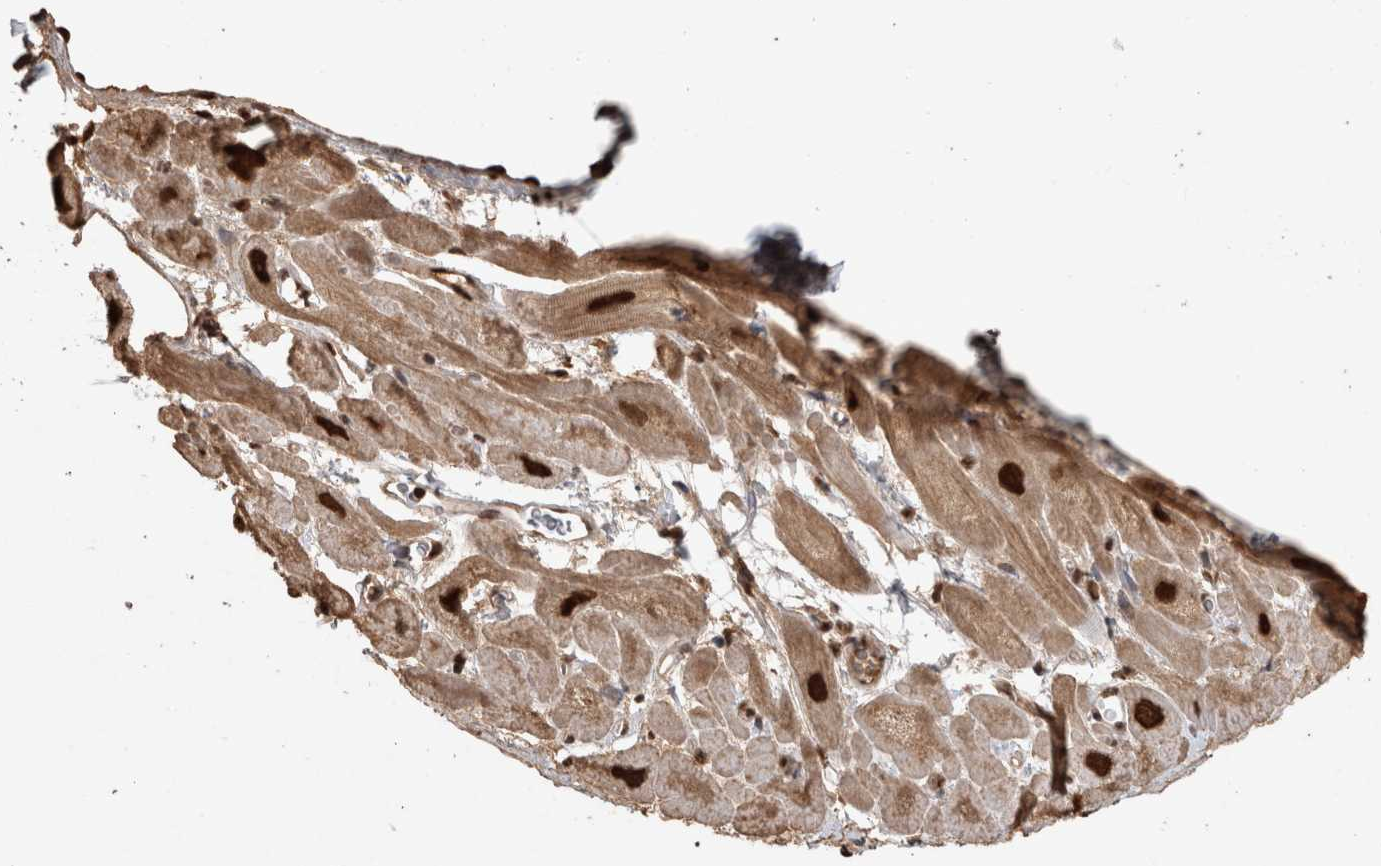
{"staining": {"intensity": "strong", "quantity": ">75%", "location": "cytoplasmic/membranous,nuclear"}, "tissue": "heart muscle", "cell_type": "Cardiomyocytes", "image_type": "normal", "snomed": [{"axis": "morphology", "description": "Normal tissue, NOS"}, {"axis": "topography", "description": "Heart"}], "caption": "Immunohistochemical staining of normal heart muscle demonstrates >75% levels of strong cytoplasmic/membranous,nuclear protein staining in approximately >75% of cardiomyocytes.", "gene": "RAD50", "patient": {"sex": "male", "age": 49}}